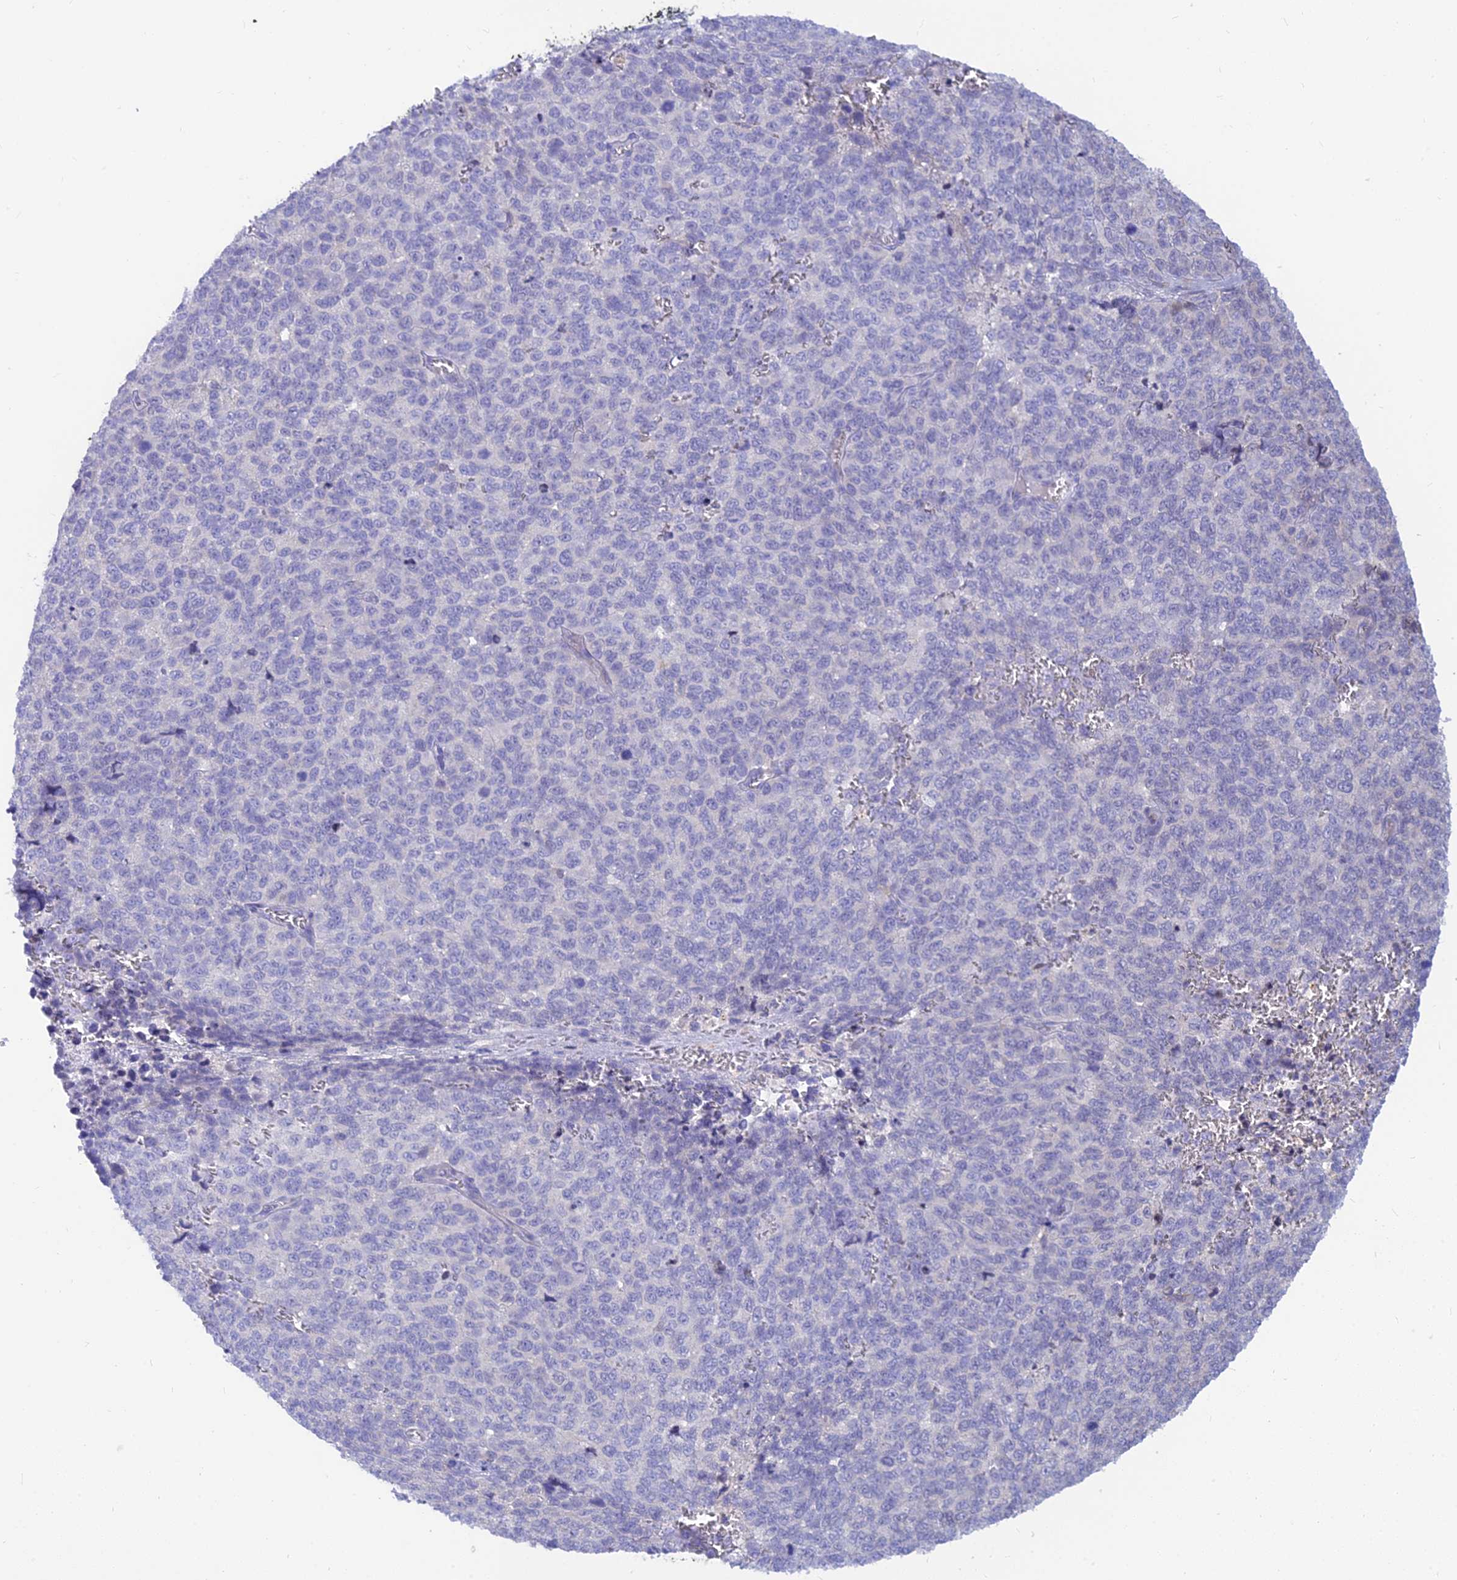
{"staining": {"intensity": "negative", "quantity": "none", "location": "none"}, "tissue": "melanoma", "cell_type": "Tumor cells", "image_type": "cancer", "snomed": [{"axis": "morphology", "description": "Malignant melanoma, NOS"}, {"axis": "topography", "description": "Nose, NOS"}], "caption": "Melanoma was stained to show a protein in brown. There is no significant positivity in tumor cells.", "gene": "FAM151B", "patient": {"sex": "female", "age": 48}}